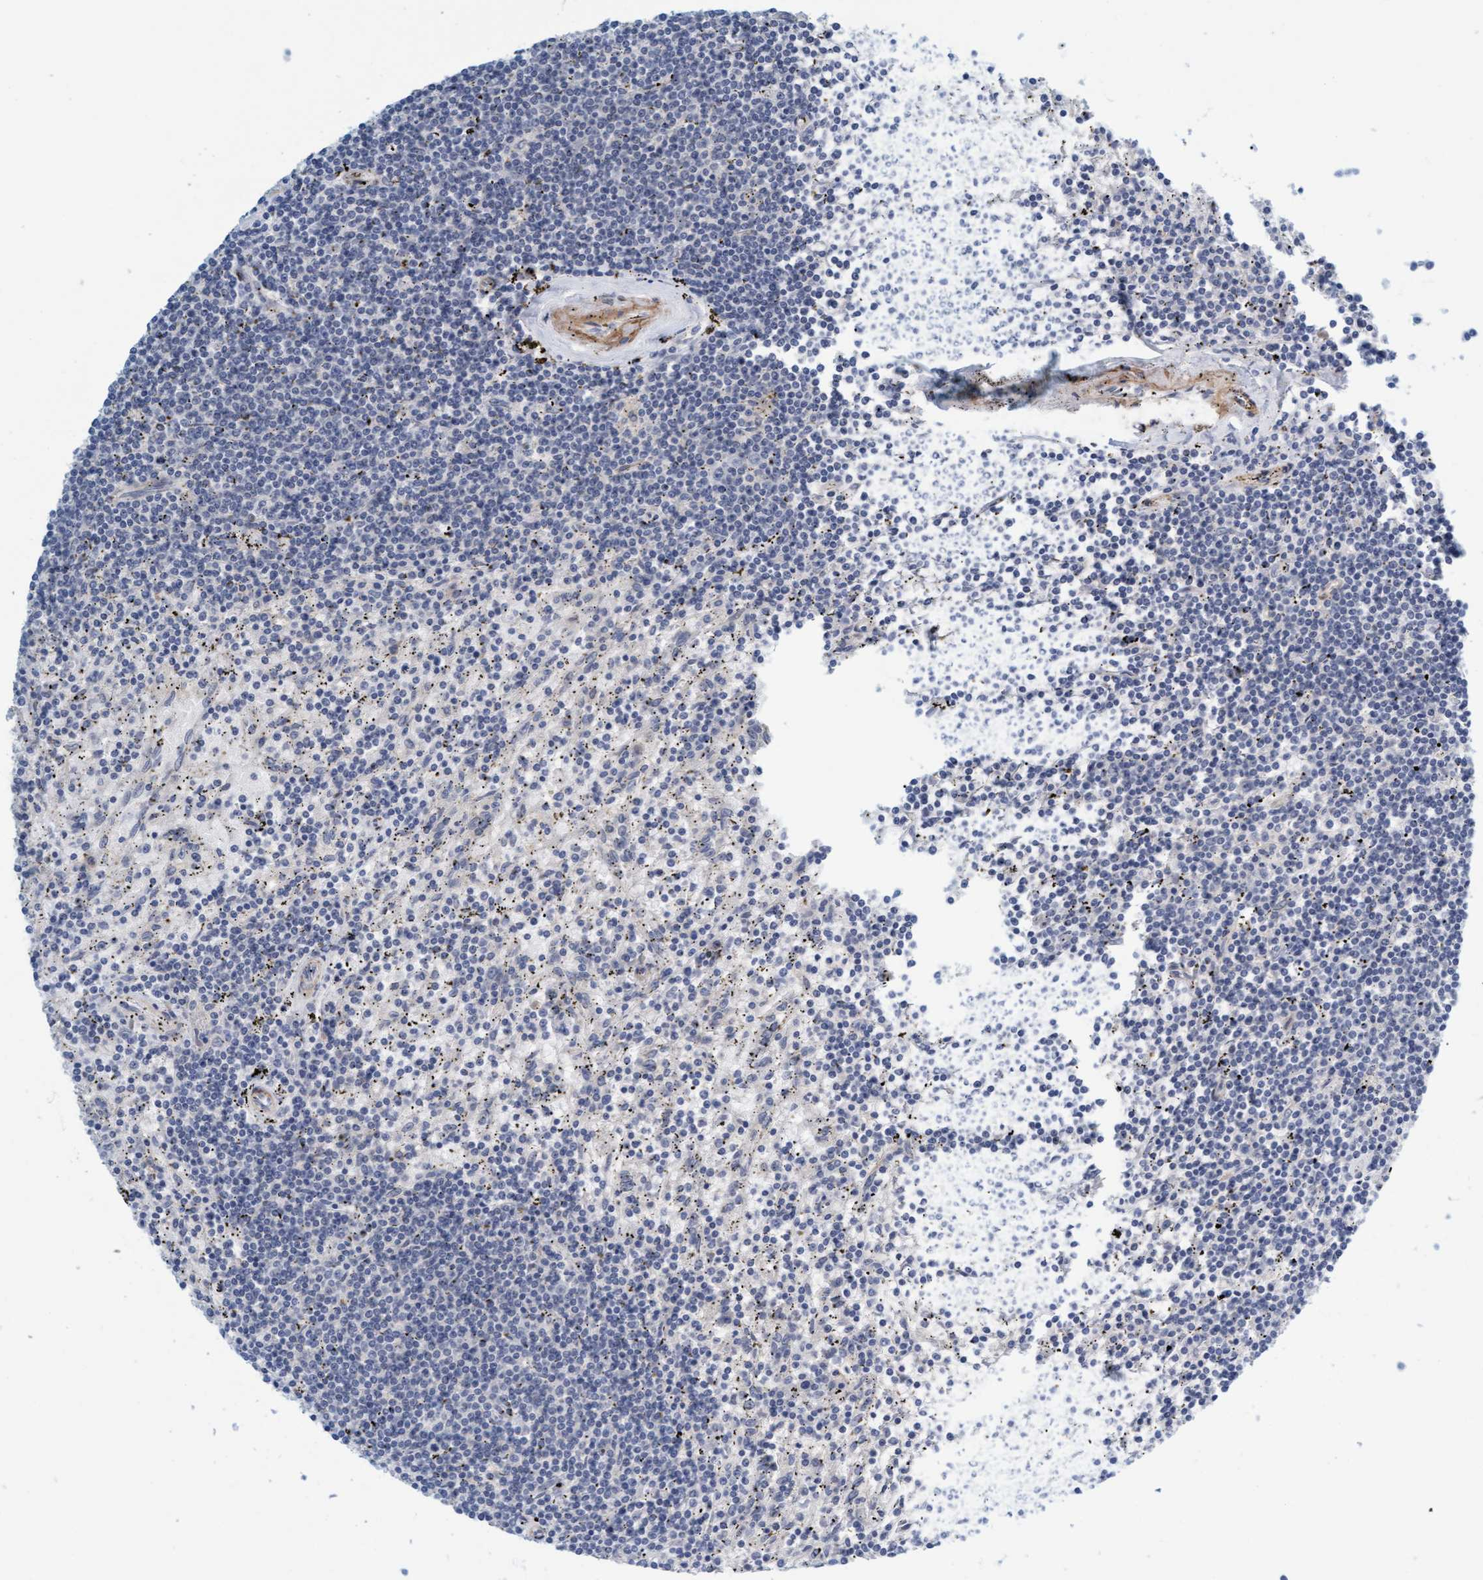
{"staining": {"intensity": "negative", "quantity": "none", "location": "none"}, "tissue": "lymphoma", "cell_type": "Tumor cells", "image_type": "cancer", "snomed": [{"axis": "morphology", "description": "Malignant lymphoma, non-Hodgkin's type, Low grade"}, {"axis": "topography", "description": "Spleen"}], "caption": "Tumor cells show no significant expression in lymphoma.", "gene": "TSTD2", "patient": {"sex": "male", "age": 76}}